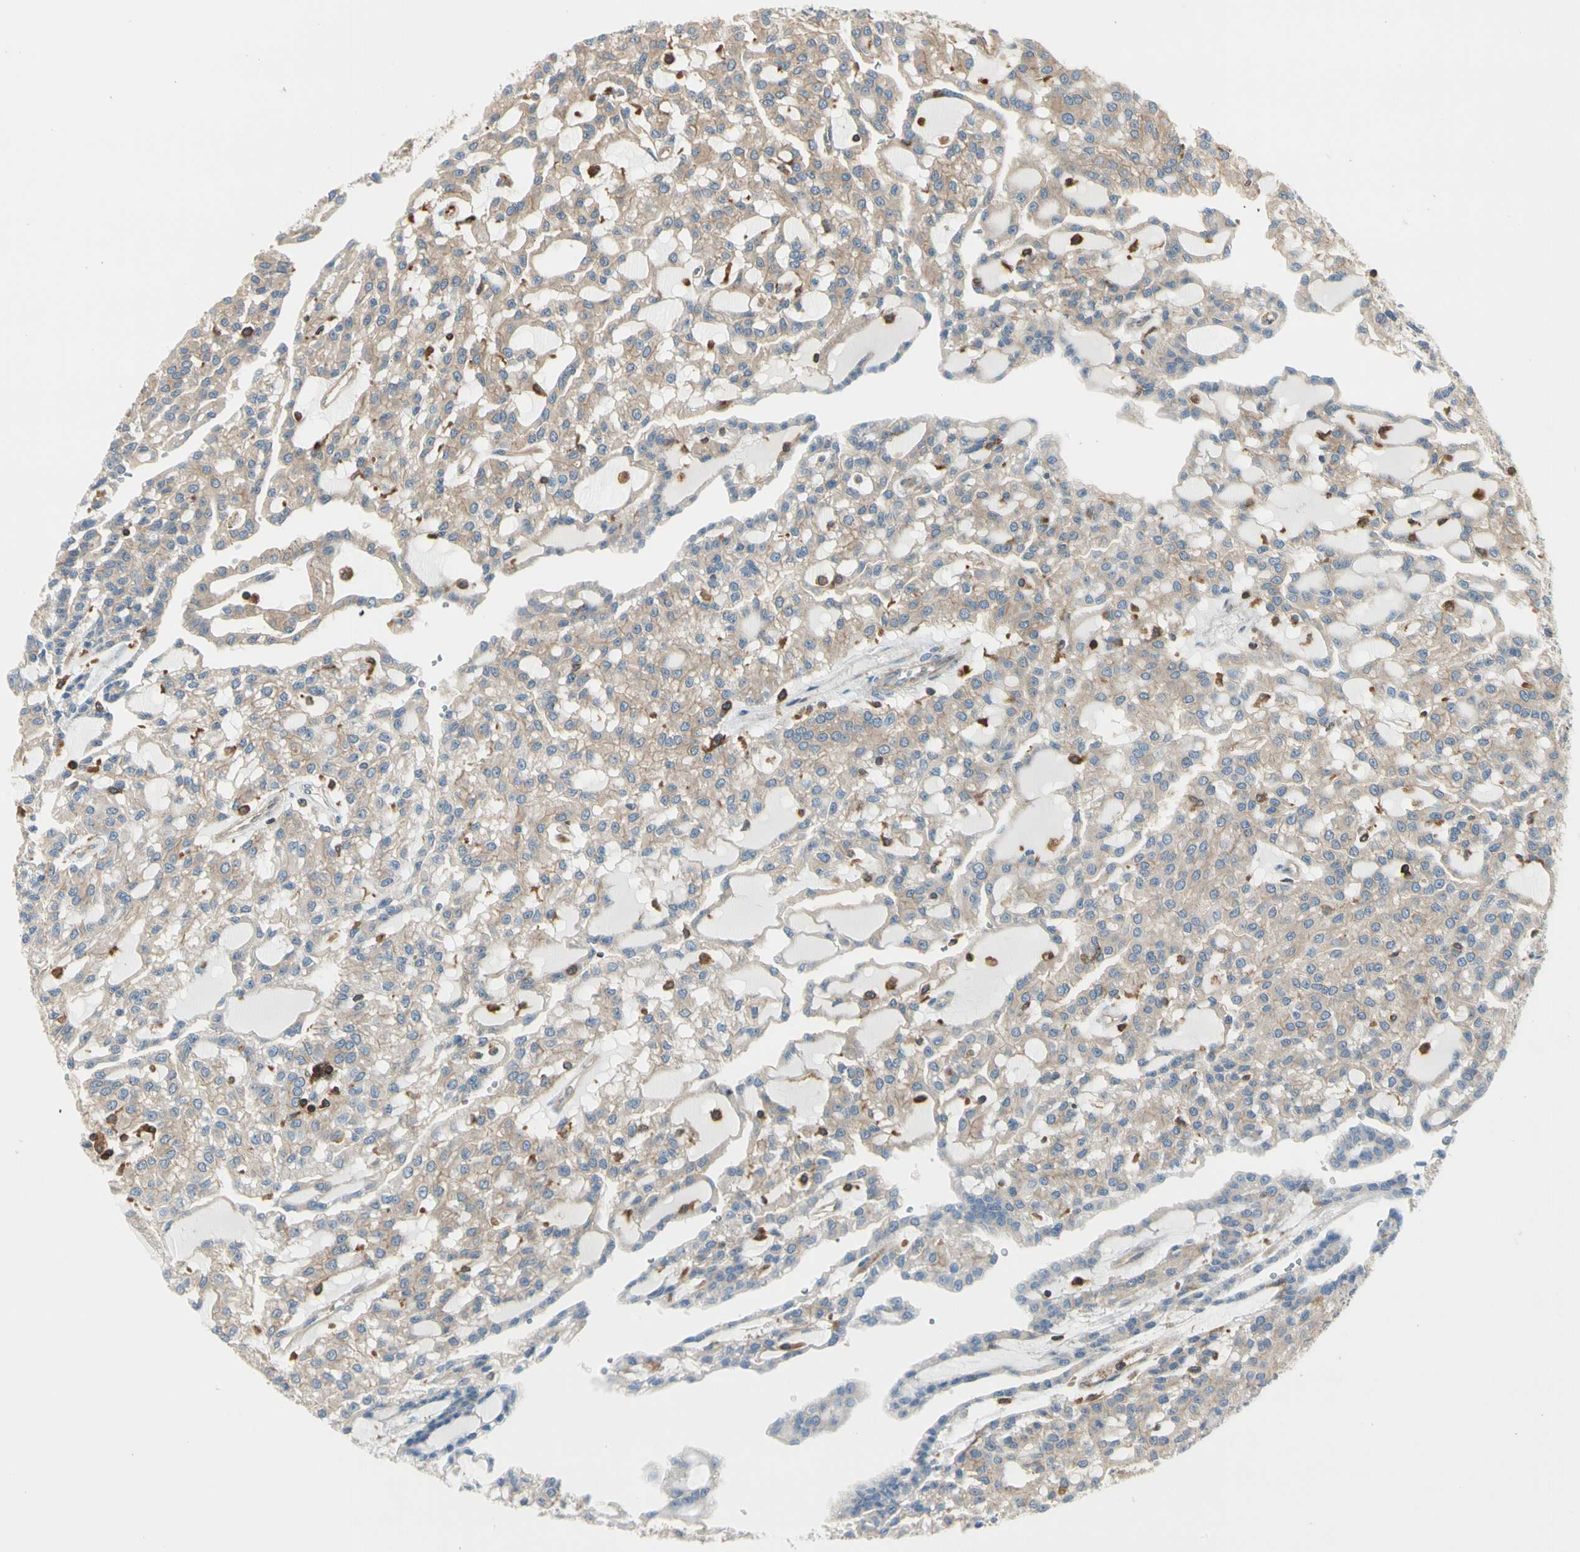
{"staining": {"intensity": "weak", "quantity": ">75%", "location": "cytoplasmic/membranous"}, "tissue": "renal cancer", "cell_type": "Tumor cells", "image_type": "cancer", "snomed": [{"axis": "morphology", "description": "Adenocarcinoma, NOS"}, {"axis": "topography", "description": "Kidney"}], "caption": "Human renal cancer (adenocarcinoma) stained with a brown dye shows weak cytoplasmic/membranous positive staining in about >75% of tumor cells.", "gene": "CAPZA2", "patient": {"sex": "male", "age": 63}}